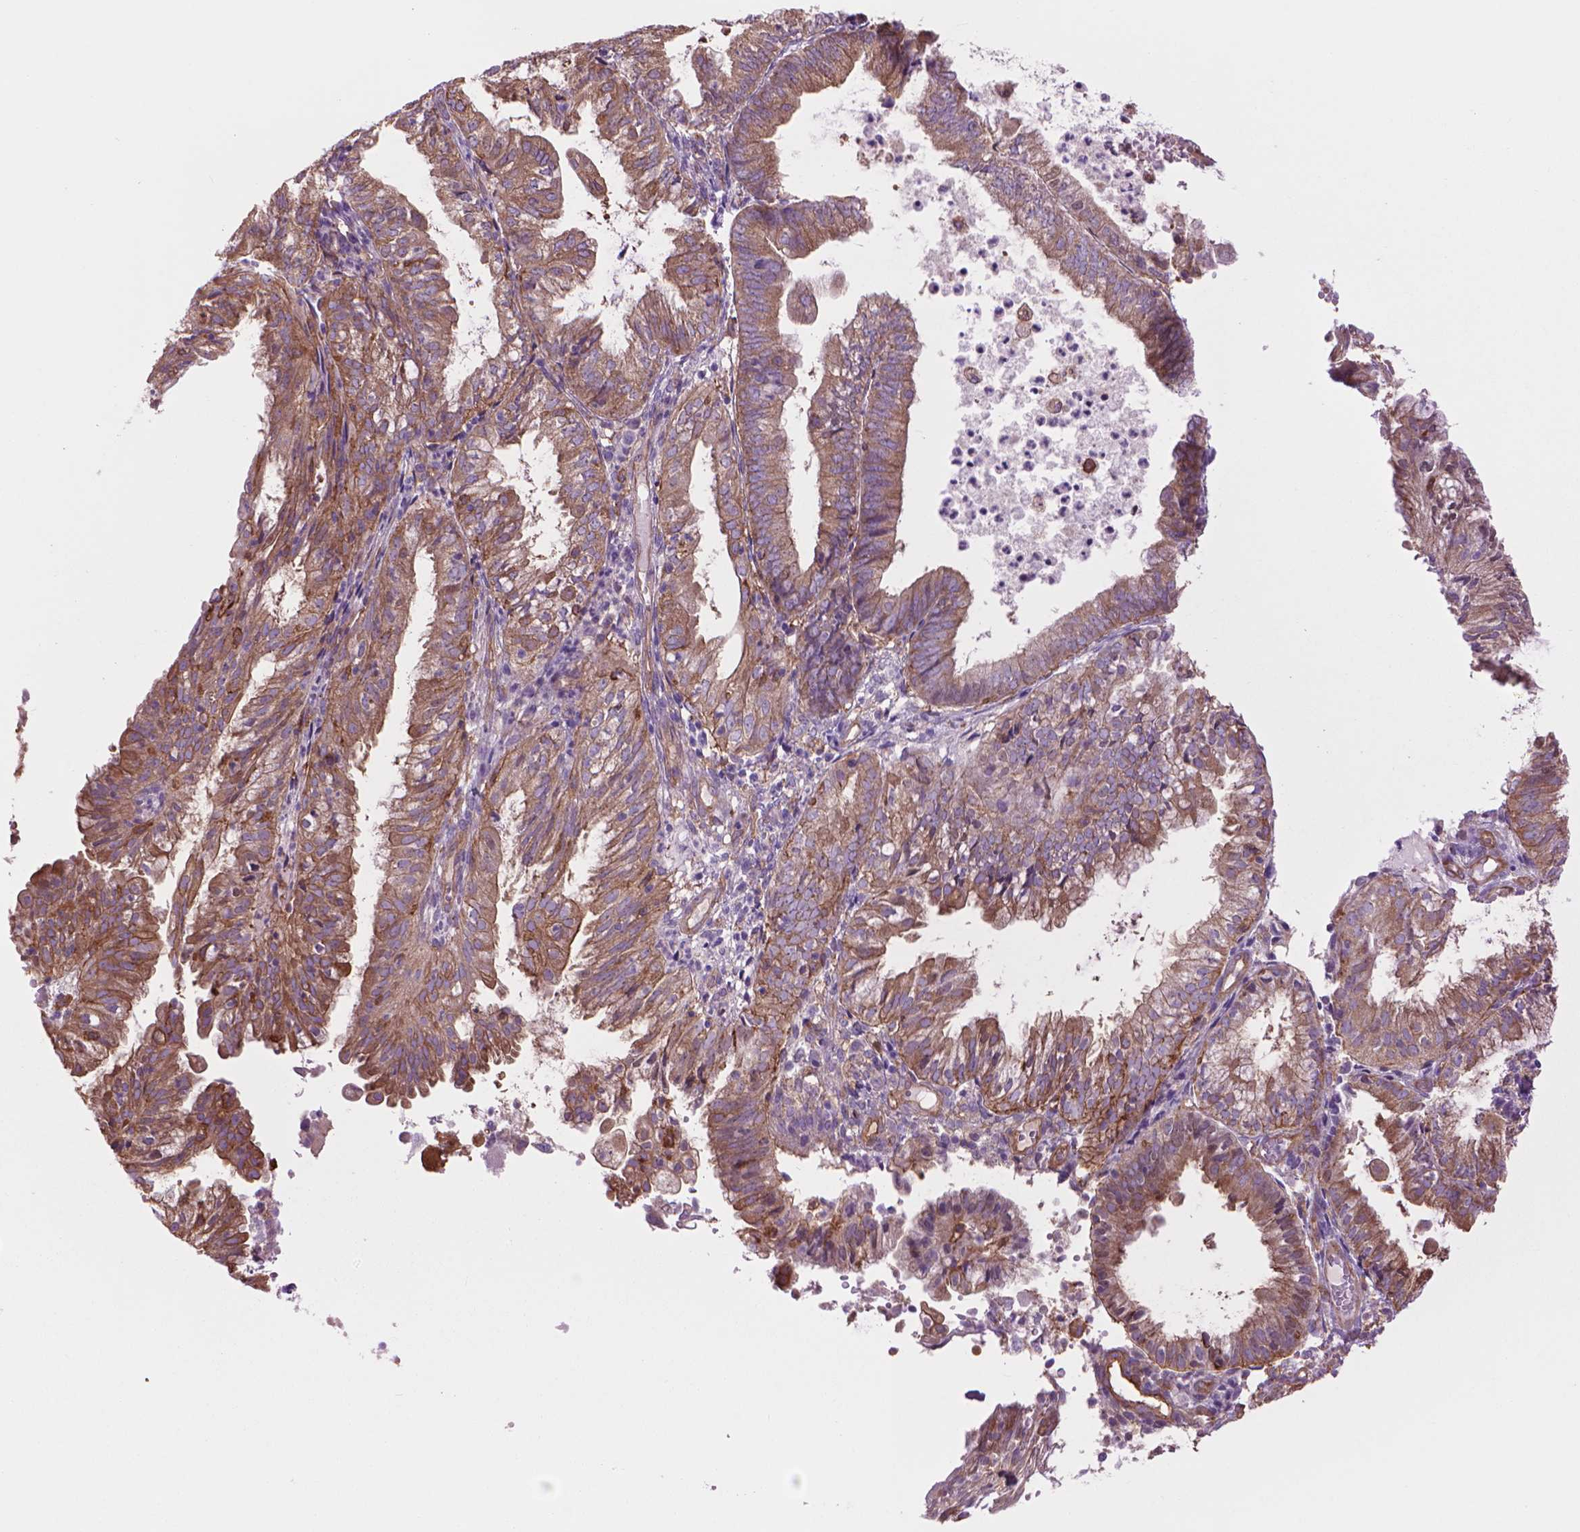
{"staining": {"intensity": "weak", "quantity": ">75%", "location": "cytoplasmic/membranous"}, "tissue": "endometrial cancer", "cell_type": "Tumor cells", "image_type": "cancer", "snomed": [{"axis": "morphology", "description": "Adenocarcinoma, NOS"}, {"axis": "topography", "description": "Endometrium"}], "caption": "A micrograph of human endometrial cancer stained for a protein exhibits weak cytoplasmic/membranous brown staining in tumor cells. (Stains: DAB in brown, nuclei in blue, Microscopy: brightfield microscopy at high magnification).", "gene": "CORO1B", "patient": {"sex": "female", "age": 55}}